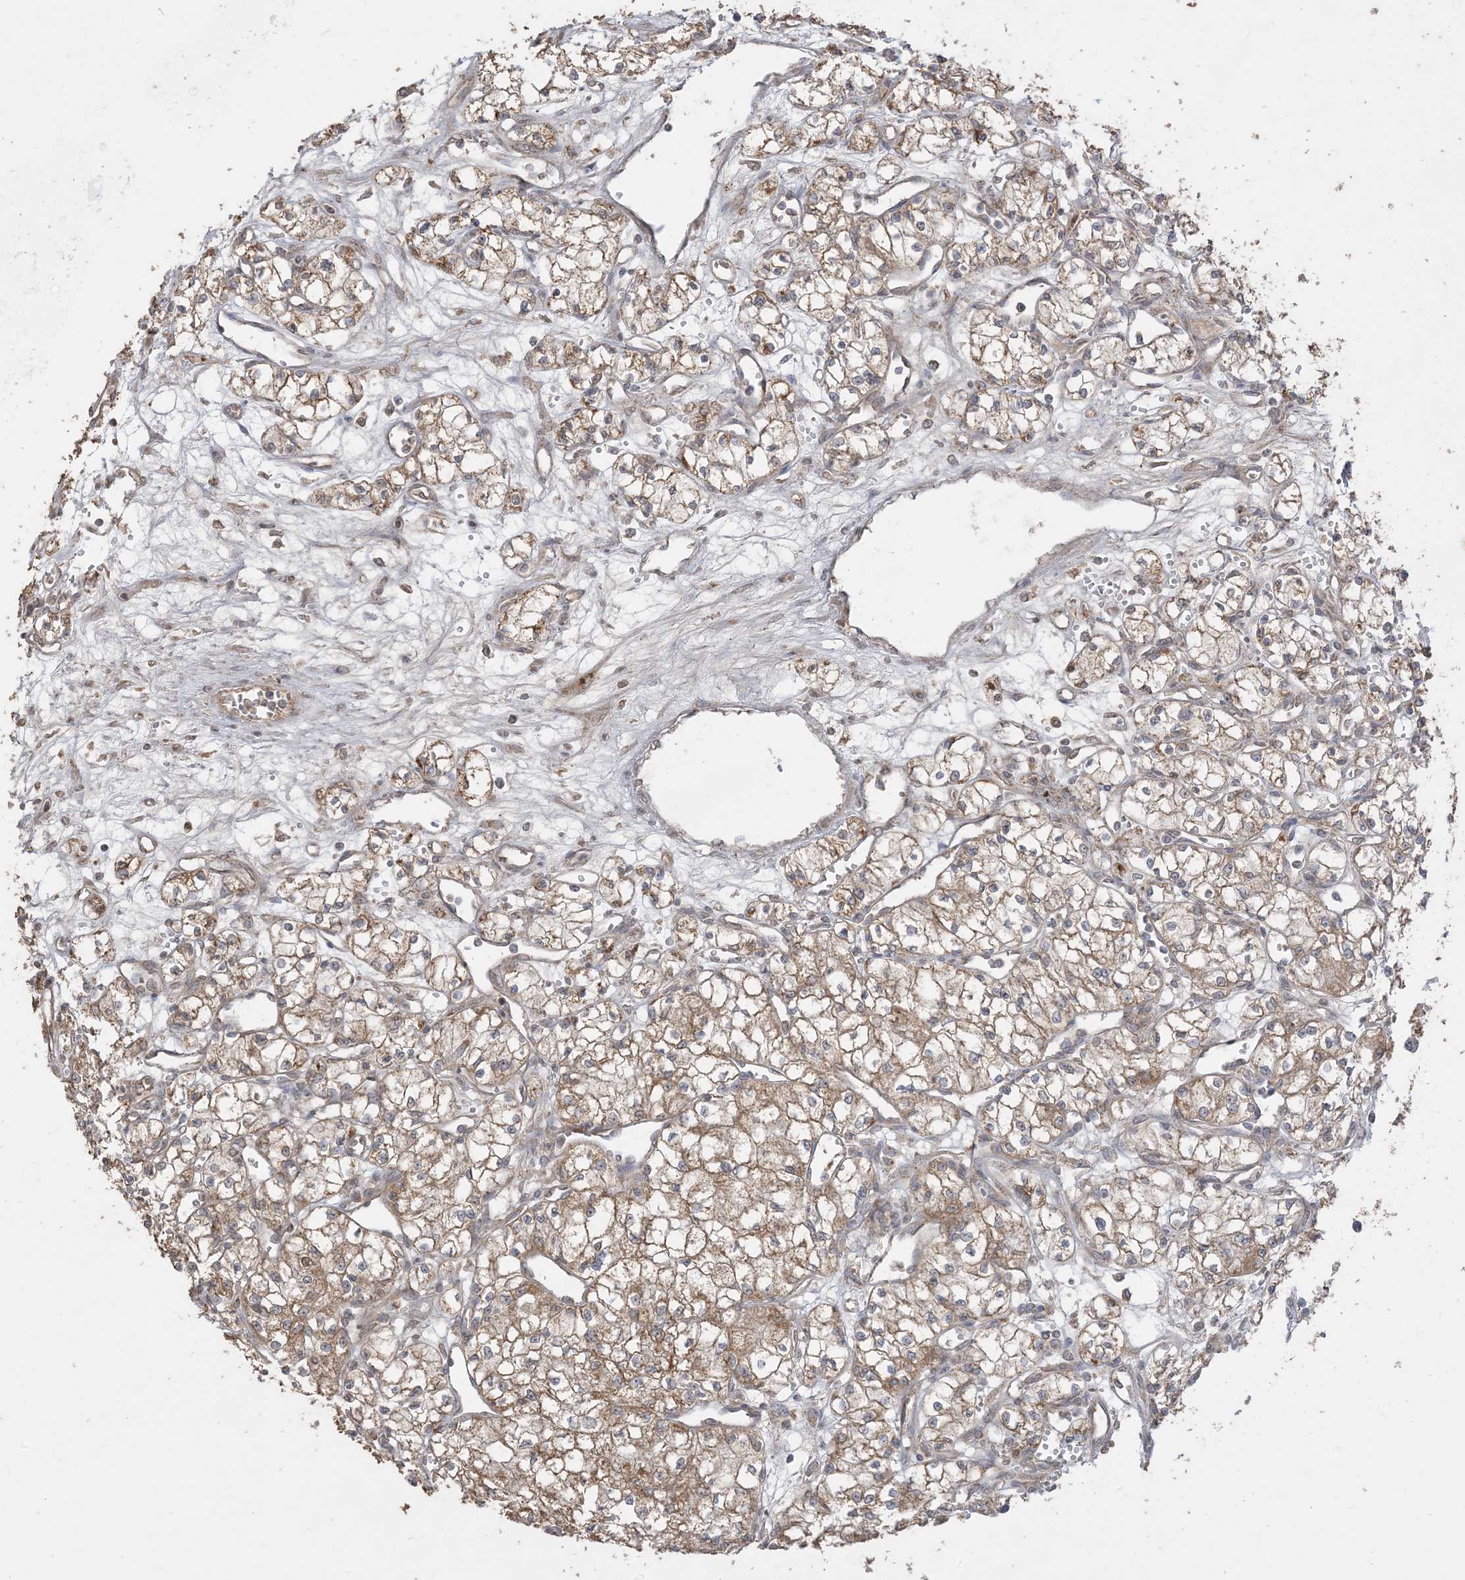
{"staining": {"intensity": "strong", "quantity": ">75%", "location": "cytoplasmic/membranous"}, "tissue": "renal cancer", "cell_type": "Tumor cells", "image_type": "cancer", "snomed": [{"axis": "morphology", "description": "Normal tissue, NOS"}, {"axis": "morphology", "description": "Adenocarcinoma, NOS"}, {"axis": "topography", "description": "Kidney"}], "caption": "Human renal cancer stained with a brown dye exhibits strong cytoplasmic/membranous positive expression in approximately >75% of tumor cells.", "gene": "SIRT3", "patient": {"sex": "male", "age": 59}}